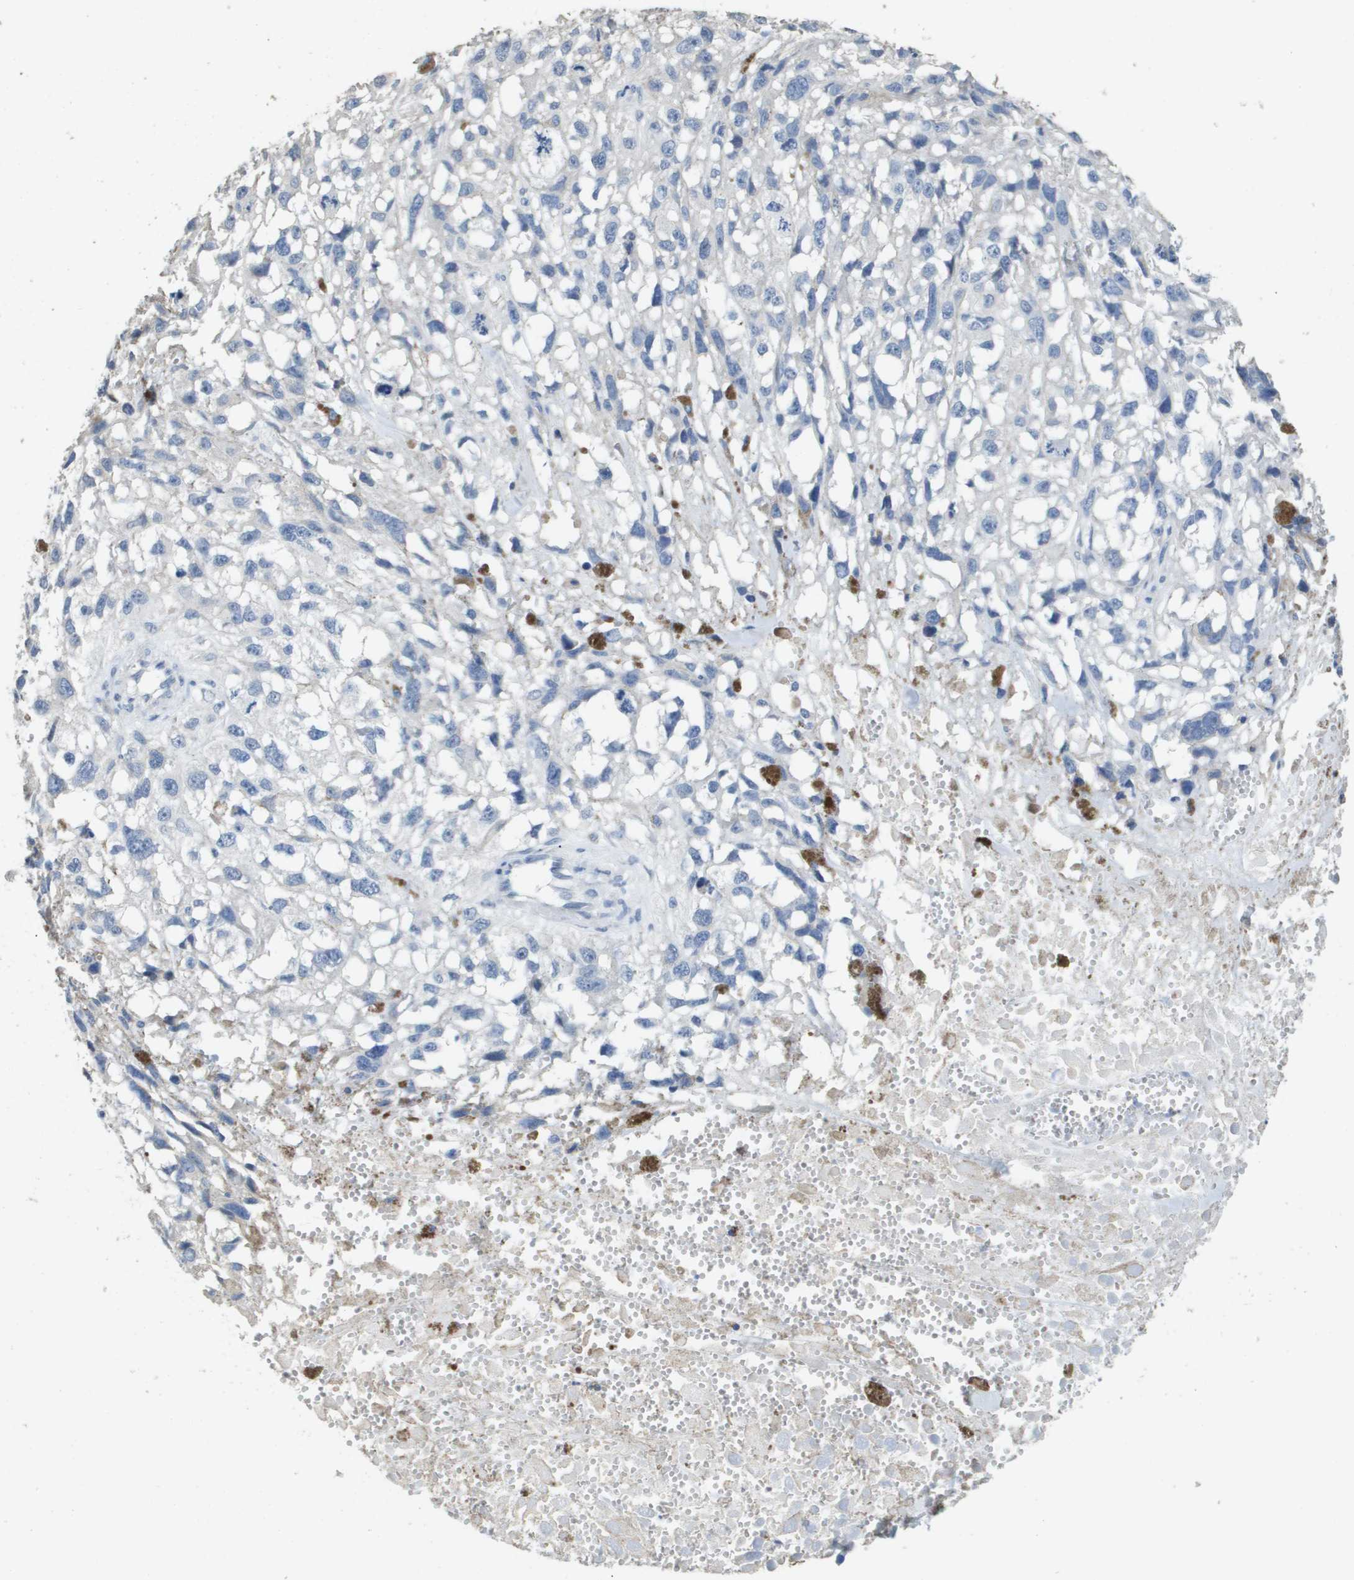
{"staining": {"intensity": "negative", "quantity": "none", "location": "none"}, "tissue": "melanoma", "cell_type": "Tumor cells", "image_type": "cancer", "snomed": [{"axis": "morphology", "description": "Malignant melanoma, Metastatic site"}, {"axis": "topography", "description": "Lymph node"}], "caption": "Tumor cells show no significant expression in malignant melanoma (metastatic site).", "gene": "MT3", "patient": {"sex": "male", "age": 59}}